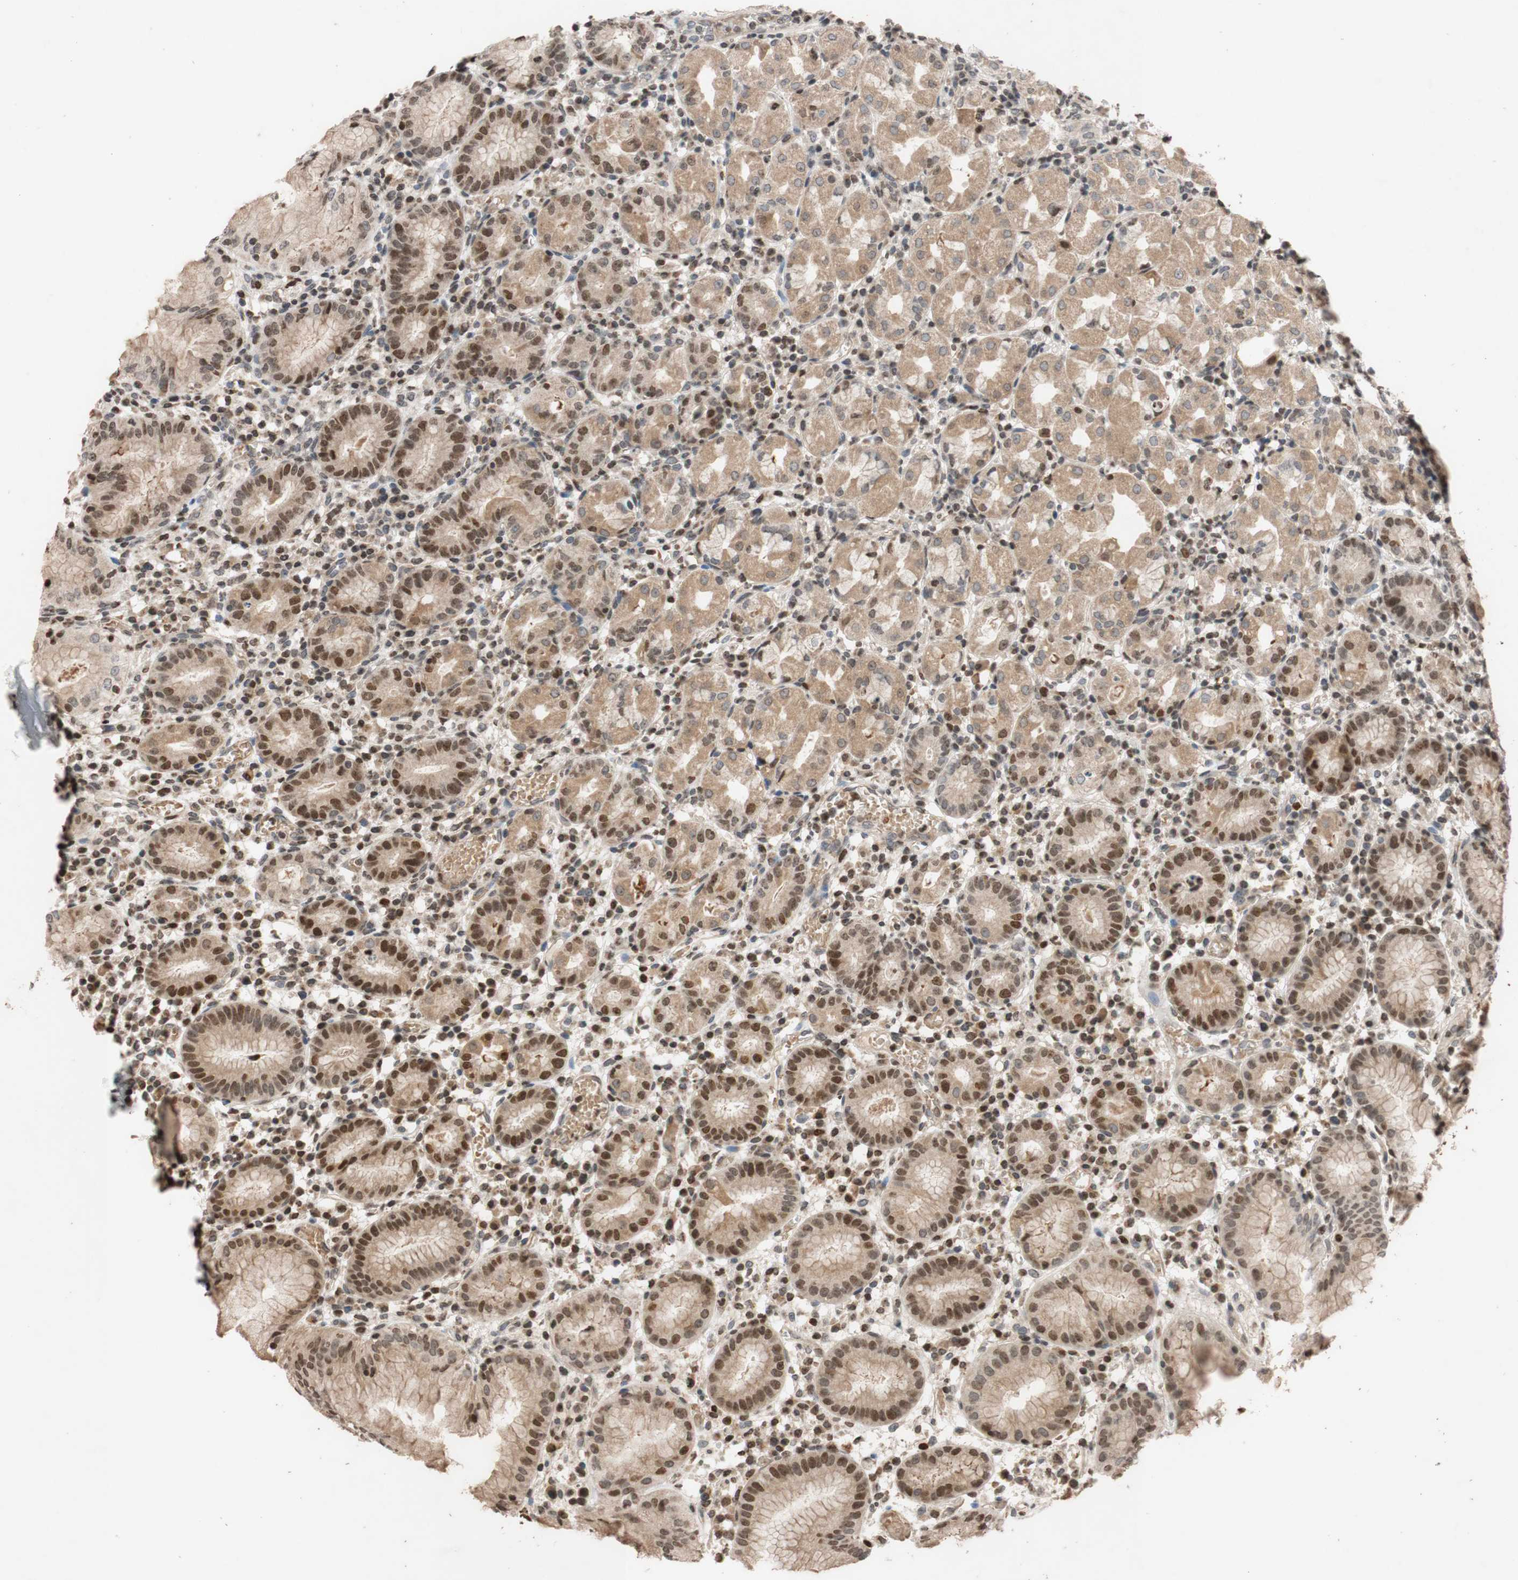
{"staining": {"intensity": "moderate", "quantity": "25%-75%", "location": "cytoplasmic/membranous,nuclear"}, "tissue": "stomach", "cell_type": "Glandular cells", "image_type": "normal", "snomed": [{"axis": "morphology", "description": "Normal tissue, NOS"}, {"axis": "topography", "description": "Stomach"}, {"axis": "topography", "description": "Stomach, lower"}], "caption": "The photomicrograph displays staining of unremarkable stomach, revealing moderate cytoplasmic/membranous,nuclear protein positivity (brown color) within glandular cells.", "gene": "MCM6", "patient": {"sex": "female", "age": 75}}